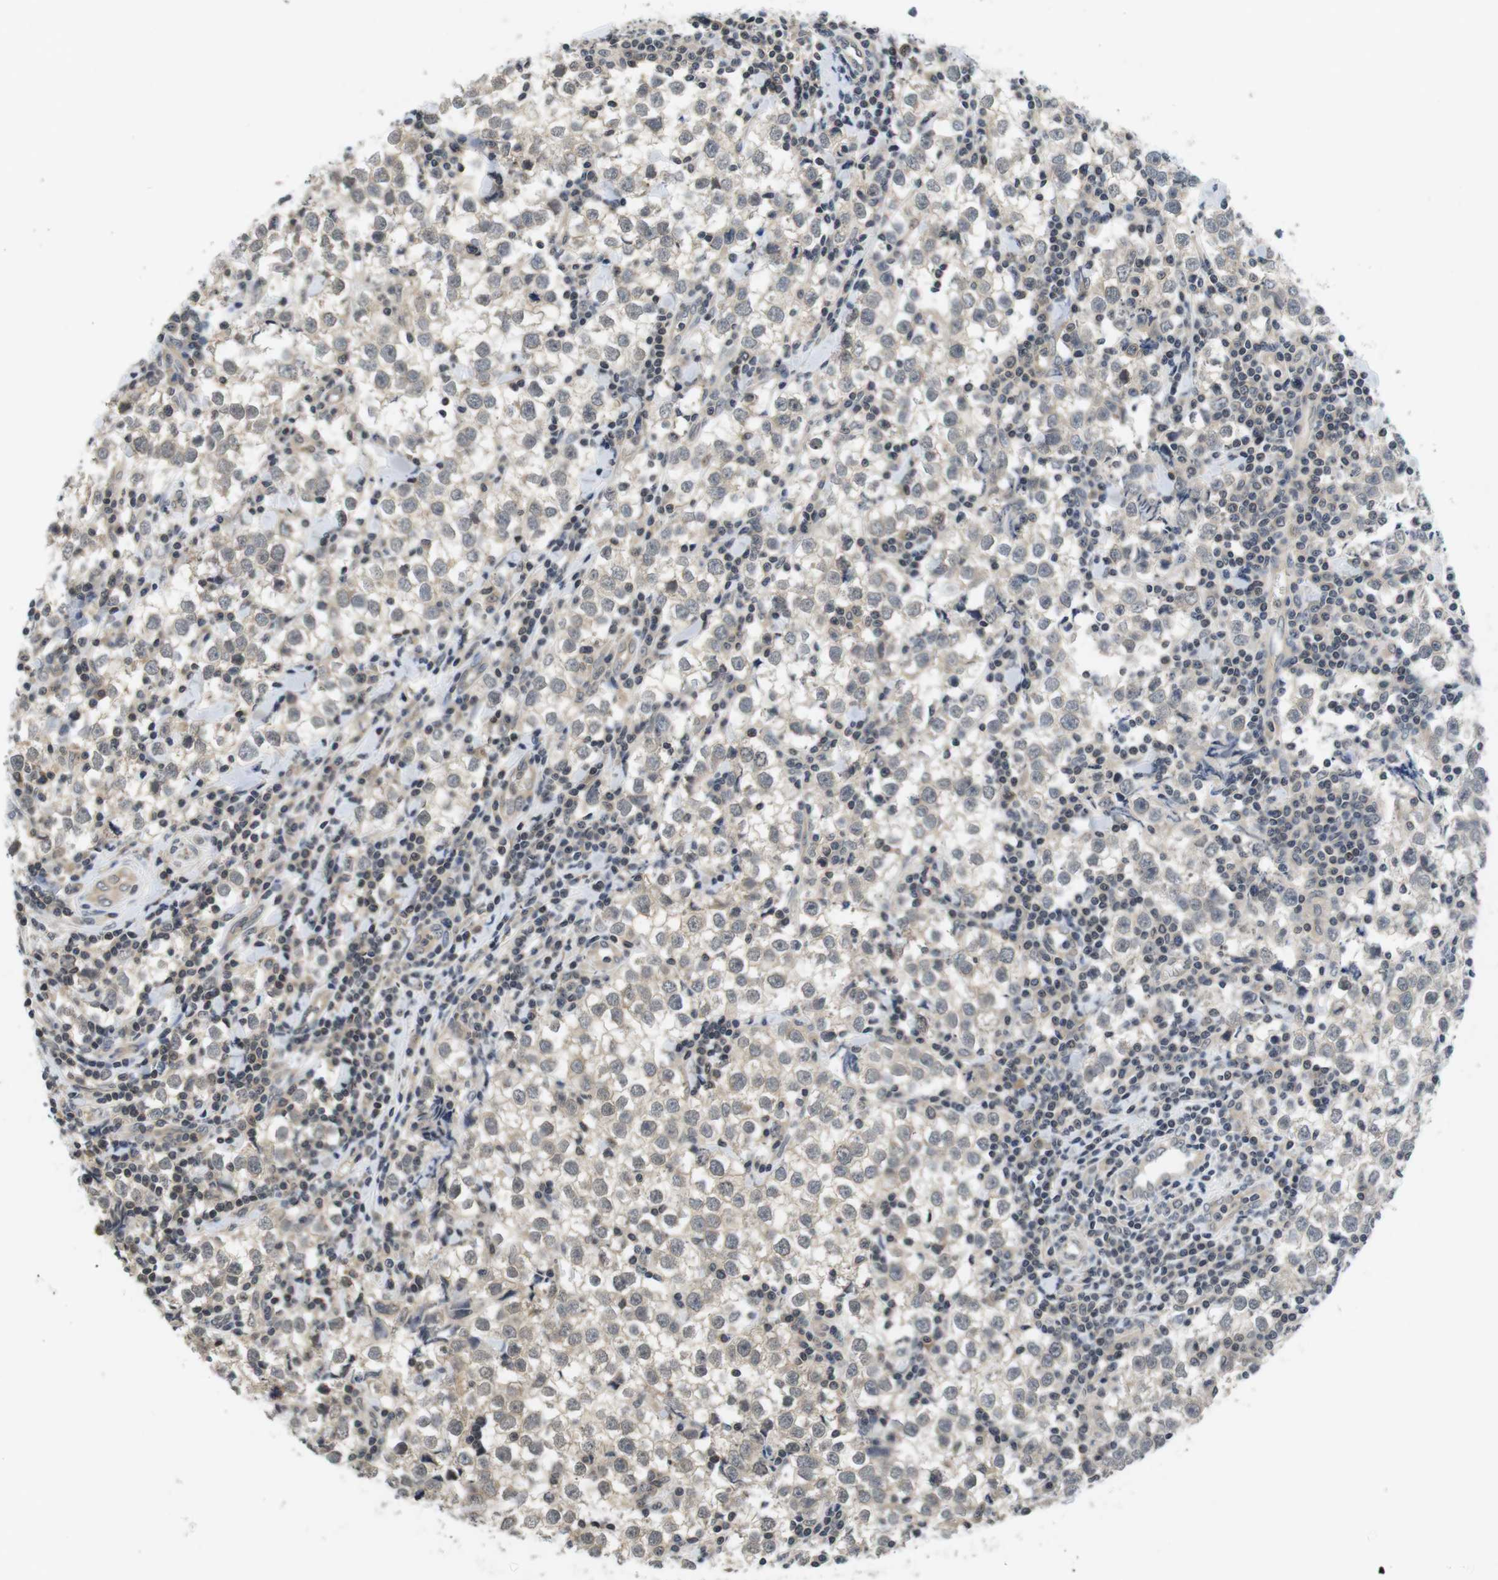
{"staining": {"intensity": "weak", "quantity": "<25%", "location": "cytoplasmic/membranous,nuclear"}, "tissue": "testis cancer", "cell_type": "Tumor cells", "image_type": "cancer", "snomed": [{"axis": "morphology", "description": "Seminoma, NOS"}, {"axis": "morphology", "description": "Carcinoma, Embryonal, NOS"}, {"axis": "topography", "description": "Testis"}], "caption": "DAB (3,3'-diaminobenzidine) immunohistochemical staining of testis cancer (embryonal carcinoma) demonstrates no significant expression in tumor cells.", "gene": "FADD", "patient": {"sex": "male", "age": 36}}